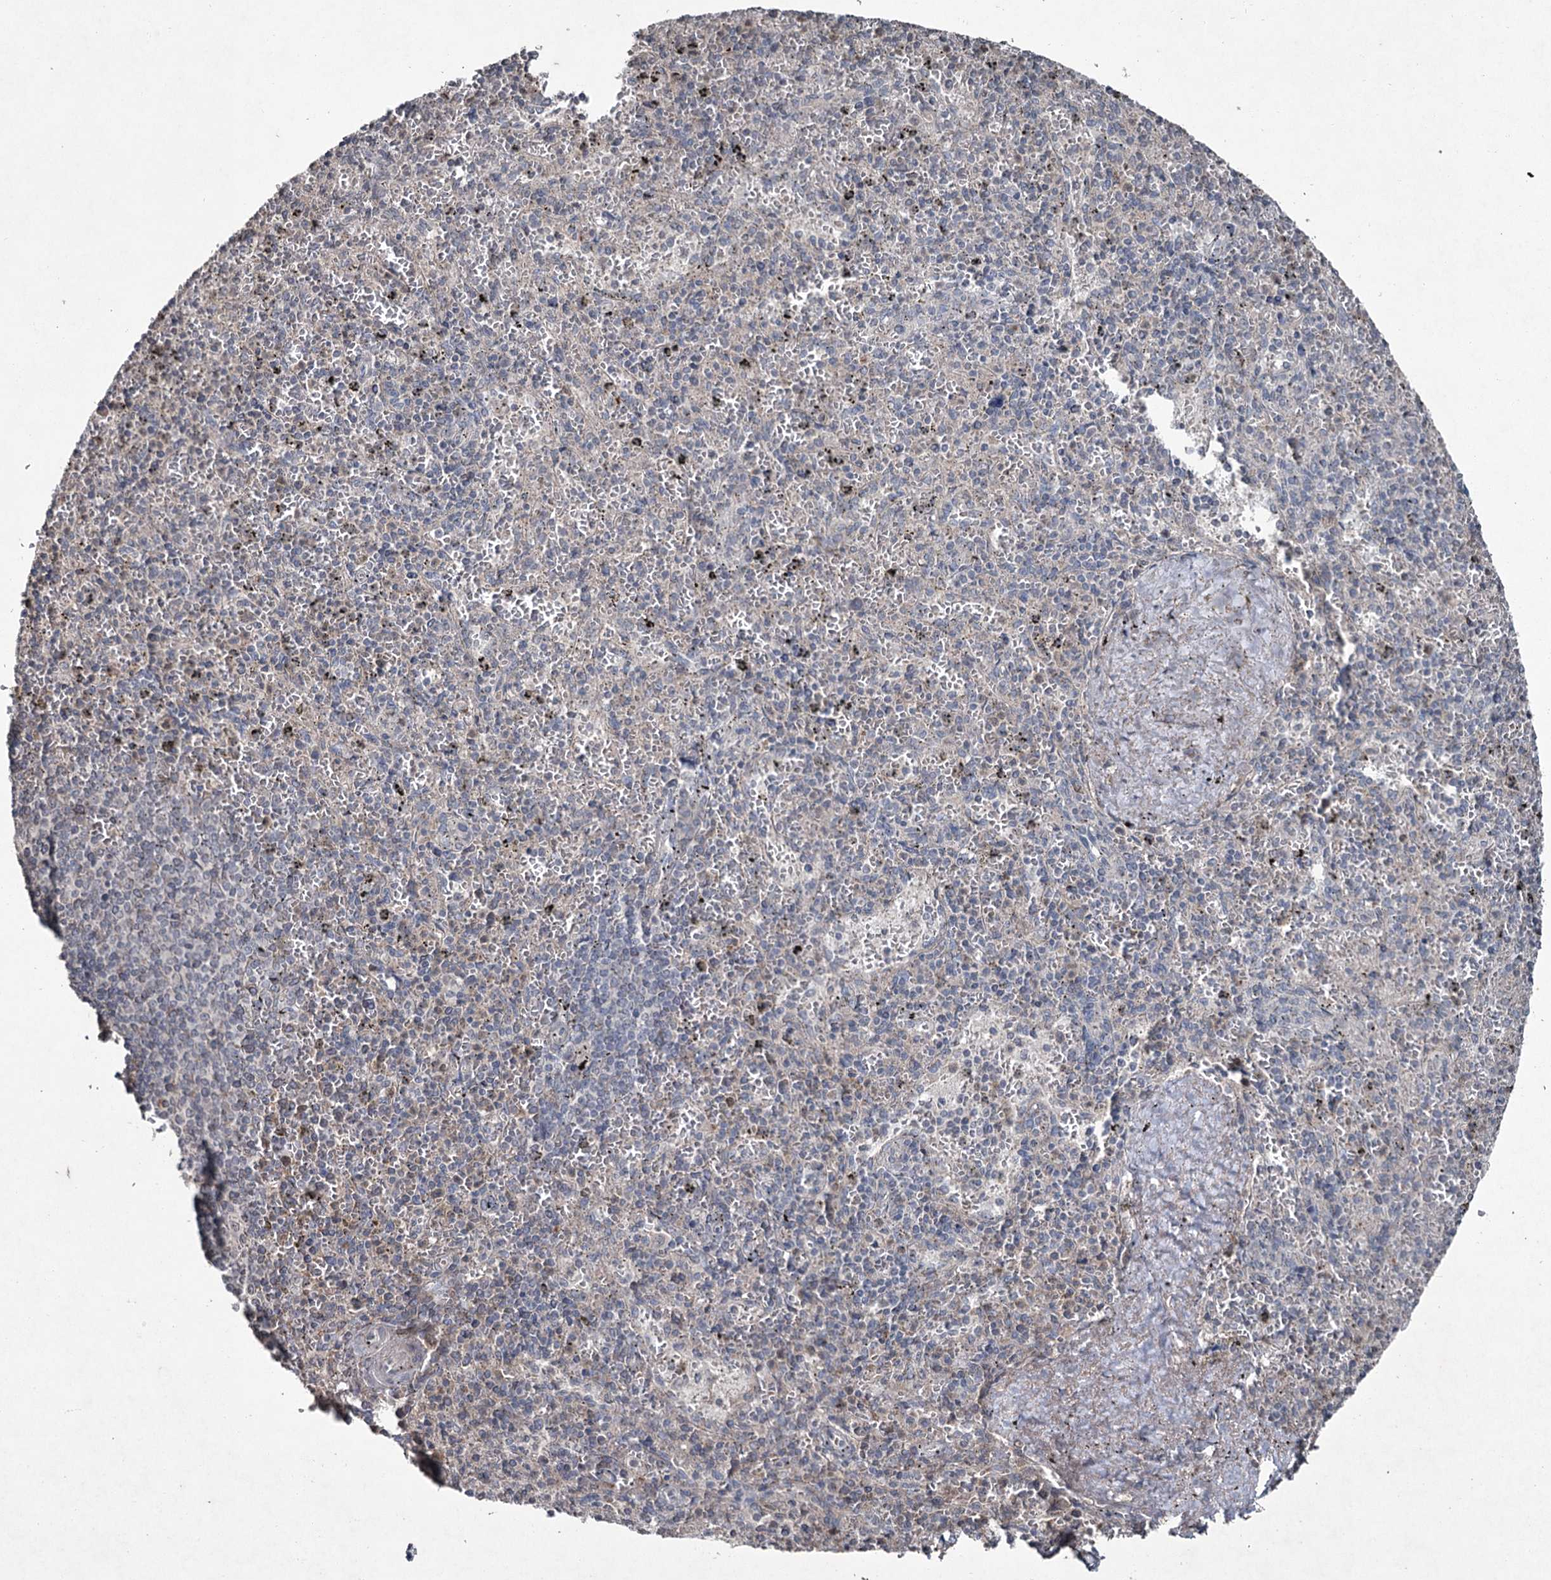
{"staining": {"intensity": "negative", "quantity": "none", "location": "none"}, "tissue": "spleen", "cell_type": "Cells in red pulp", "image_type": "normal", "snomed": [{"axis": "morphology", "description": "Normal tissue, NOS"}, {"axis": "topography", "description": "Spleen"}], "caption": "The immunohistochemistry histopathology image has no significant expression in cells in red pulp of spleen. (DAB IHC, high magnification).", "gene": "PGLYRP2", "patient": {"sex": "male", "age": 82}}